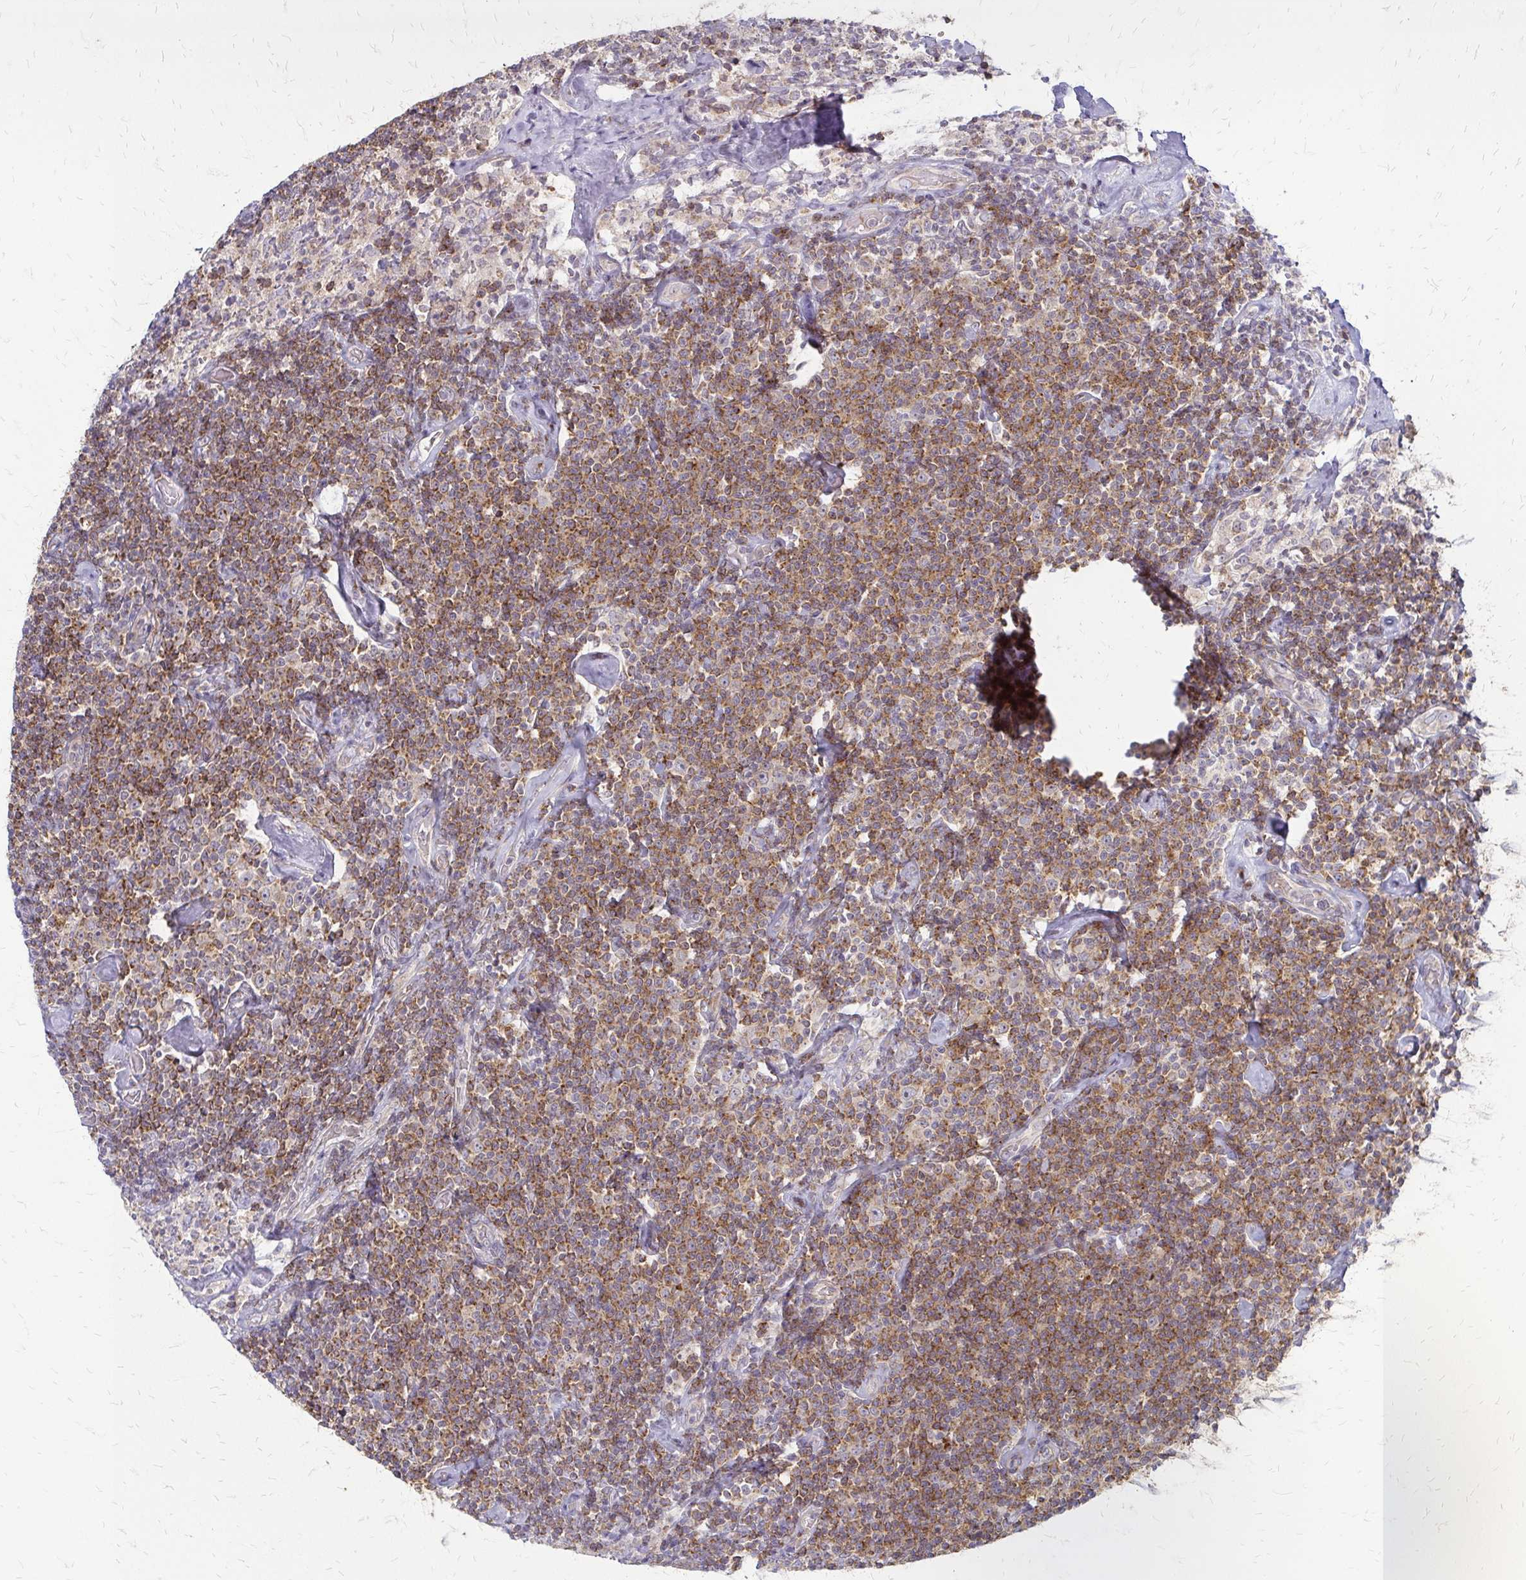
{"staining": {"intensity": "moderate", "quantity": ">75%", "location": "cytoplasmic/membranous"}, "tissue": "lymphoma", "cell_type": "Tumor cells", "image_type": "cancer", "snomed": [{"axis": "morphology", "description": "Malignant lymphoma, non-Hodgkin's type, Low grade"}, {"axis": "topography", "description": "Lymph node"}], "caption": "IHC of malignant lymphoma, non-Hodgkin's type (low-grade) reveals medium levels of moderate cytoplasmic/membranous expression in approximately >75% of tumor cells. The protein of interest is shown in brown color, while the nuclei are stained blue.", "gene": "ZNF383", "patient": {"sex": "male", "age": 81}}